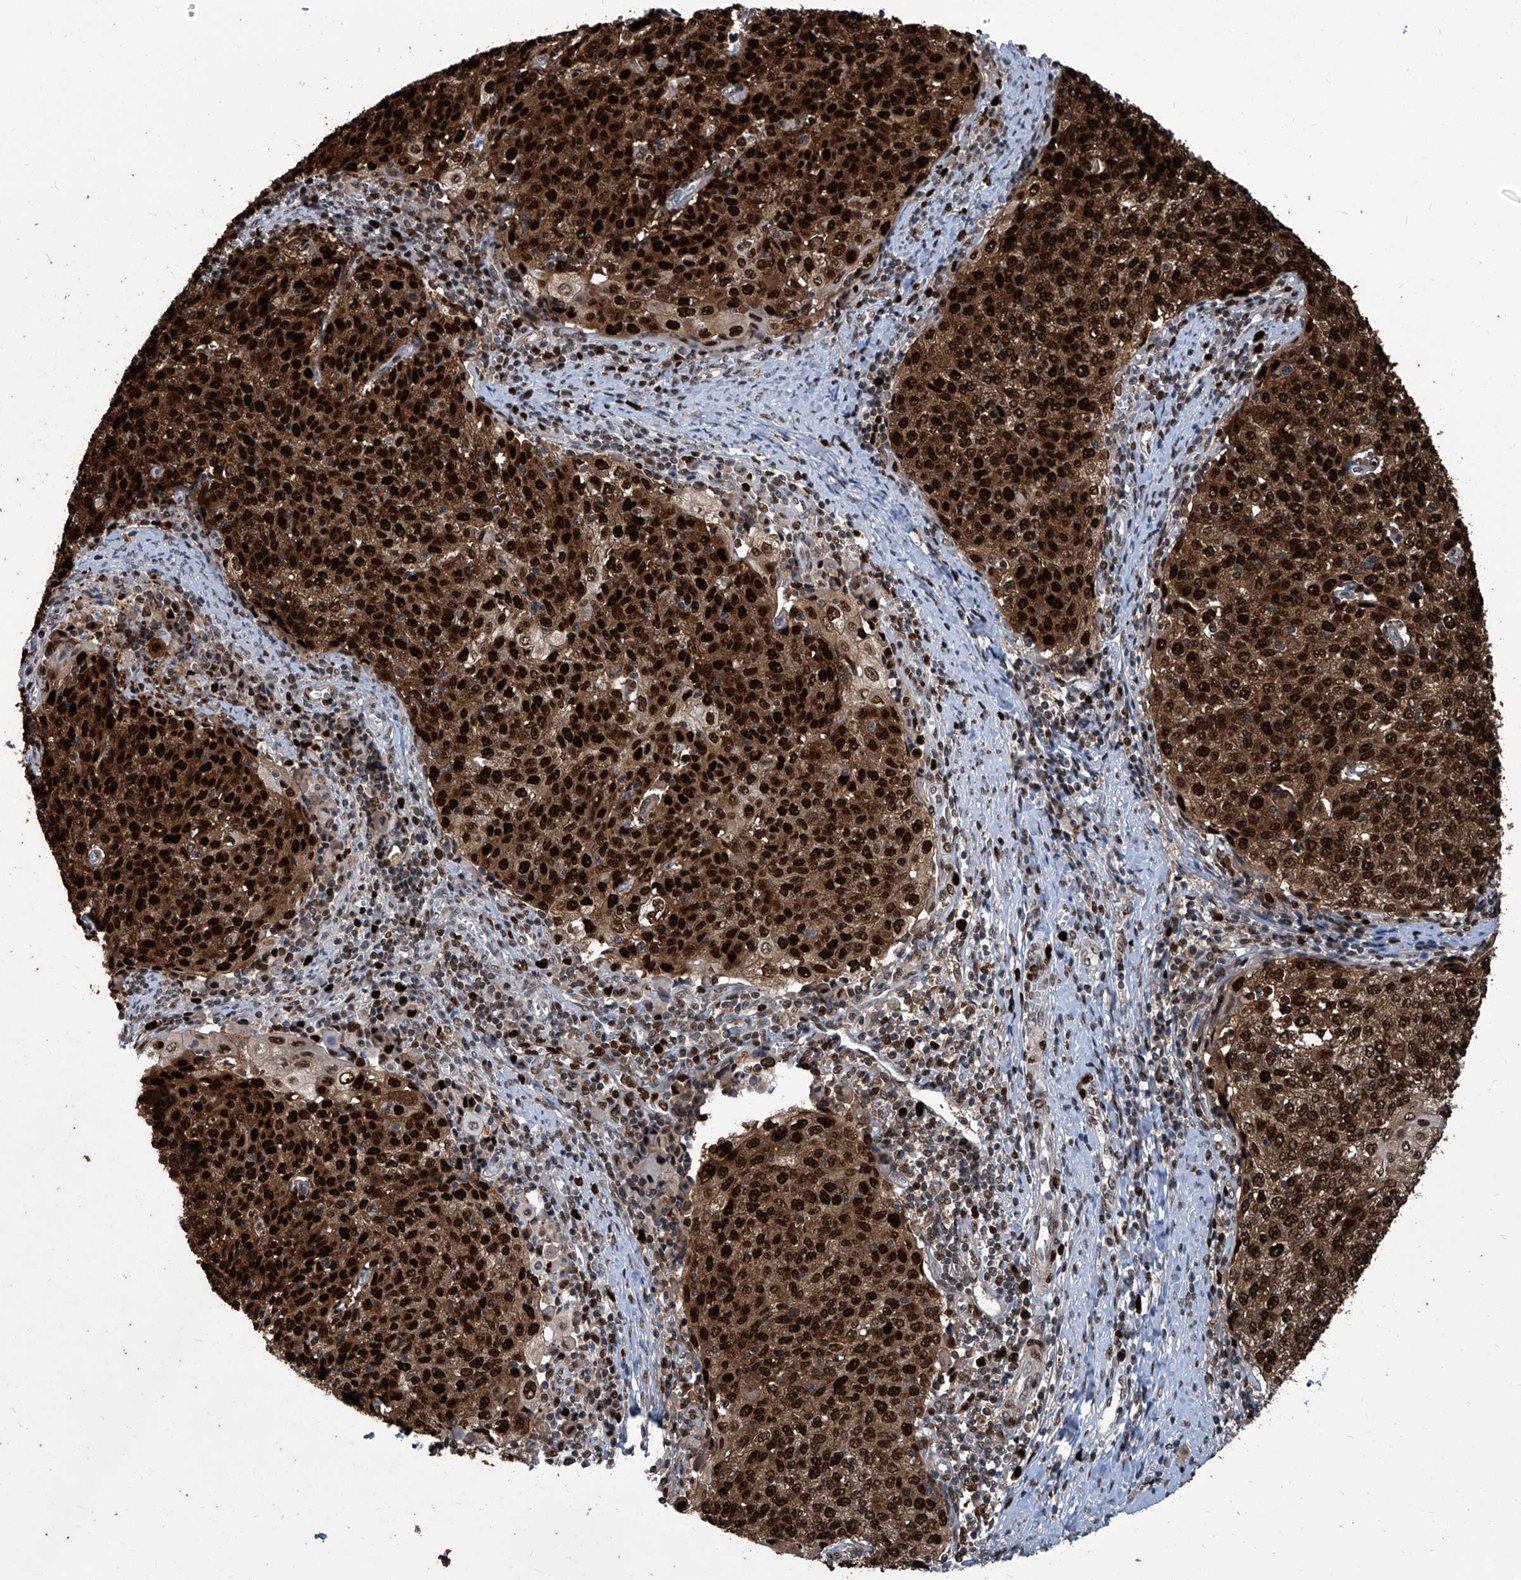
{"staining": {"intensity": "strong", "quantity": ">75%", "location": "cytoplasmic/membranous,nuclear"}, "tissue": "cervical cancer", "cell_type": "Tumor cells", "image_type": "cancer", "snomed": [{"axis": "morphology", "description": "Squamous cell carcinoma, NOS"}, {"axis": "topography", "description": "Cervix"}], "caption": "An image of human cervical squamous cell carcinoma stained for a protein reveals strong cytoplasmic/membranous and nuclear brown staining in tumor cells. The protein is shown in brown color, while the nuclei are stained blue.", "gene": "PCNA", "patient": {"sex": "female", "age": 48}}